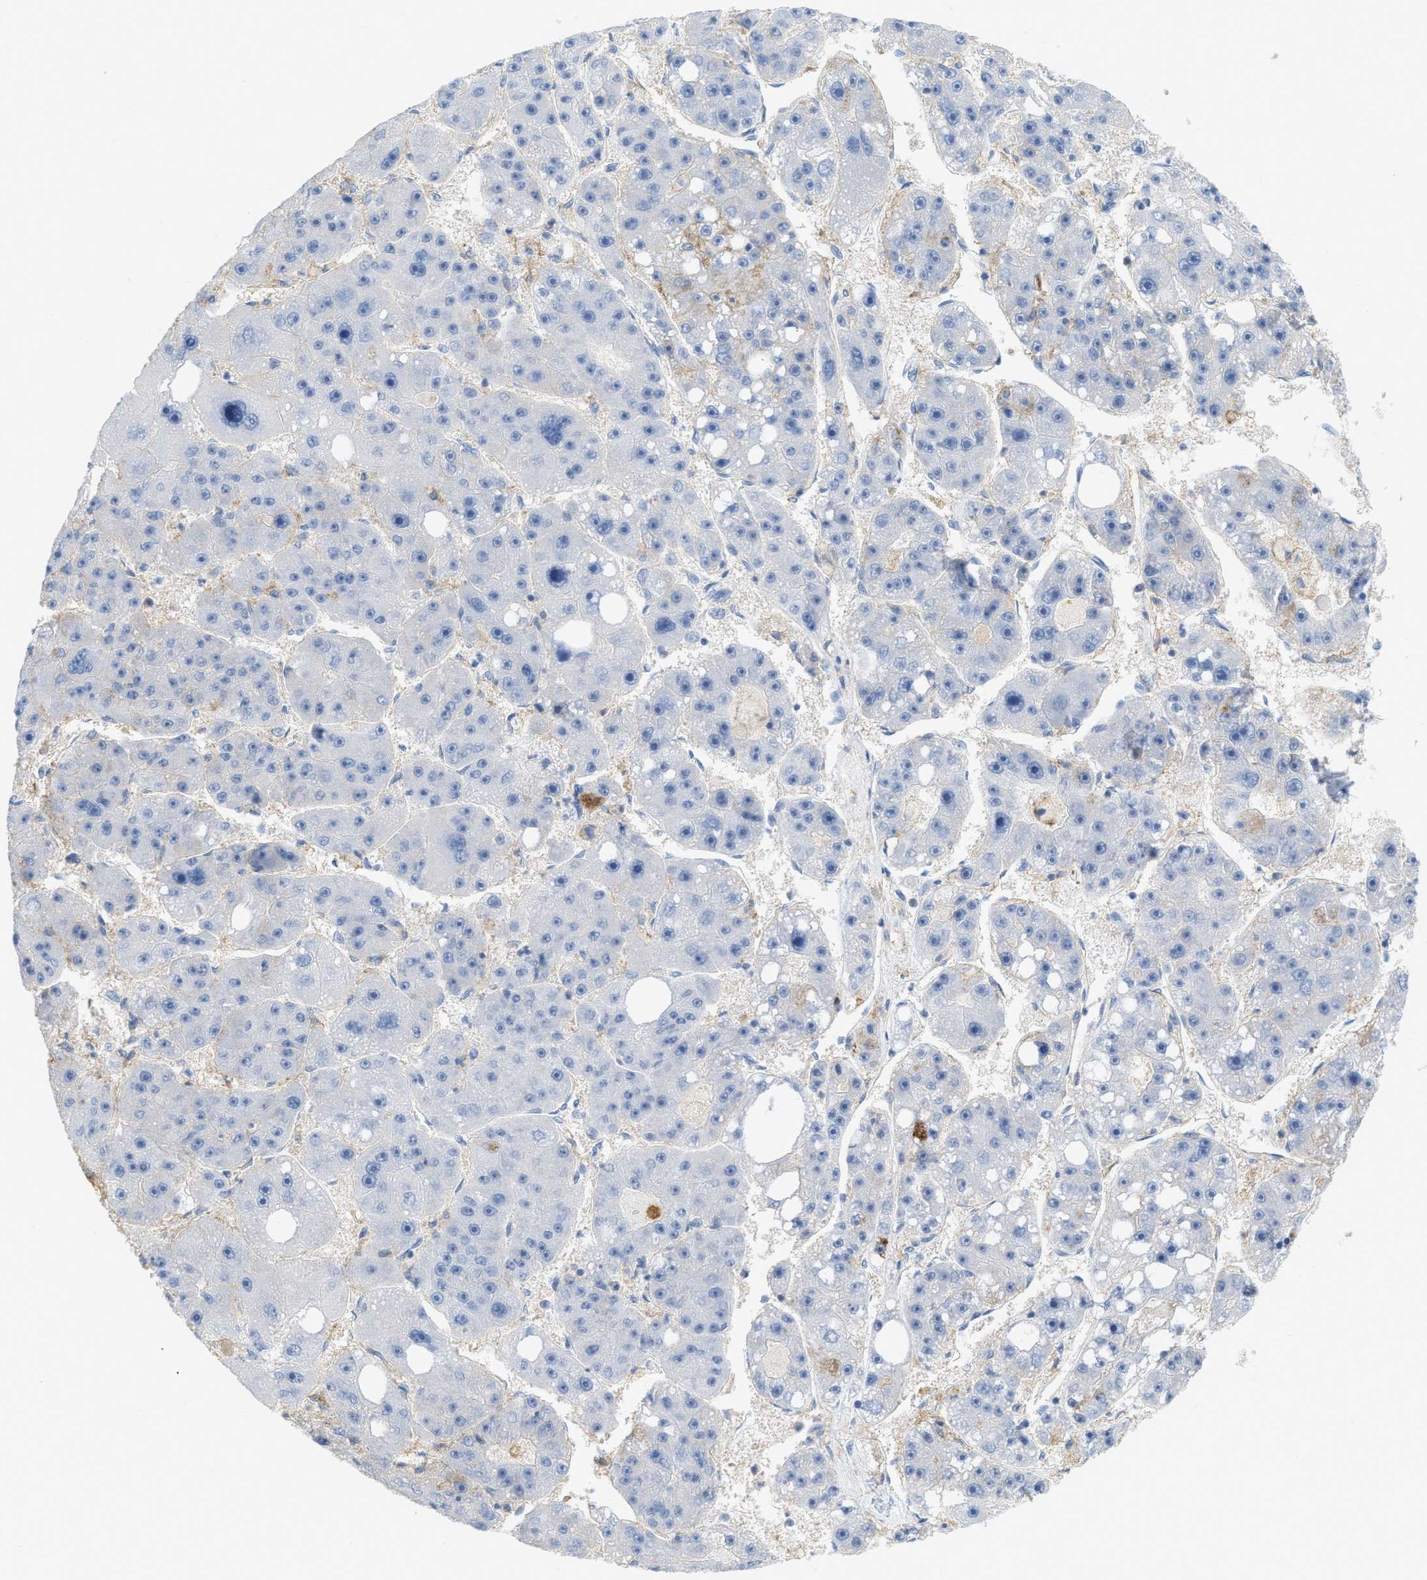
{"staining": {"intensity": "negative", "quantity": "none", "location": "none"}, "tissue": "liver cancer", "cell_type": "Tumor cells", "image_type": "cancer", "snomed": [{"axis": "morphology", "description": "Carcinoma, Hepatocellular, NOS"}, {"axis": "topography", "description": "Liver"}], "caption": "A high-resolution histopathology image shows immunohistochemistry (IHC) staining of liver cancer (hepatocellular carcinoma), which demonstrates no significant staining in tumor cells.", "gene": "SLC3A2", "patient": {"sex": "female", "age": 61}}